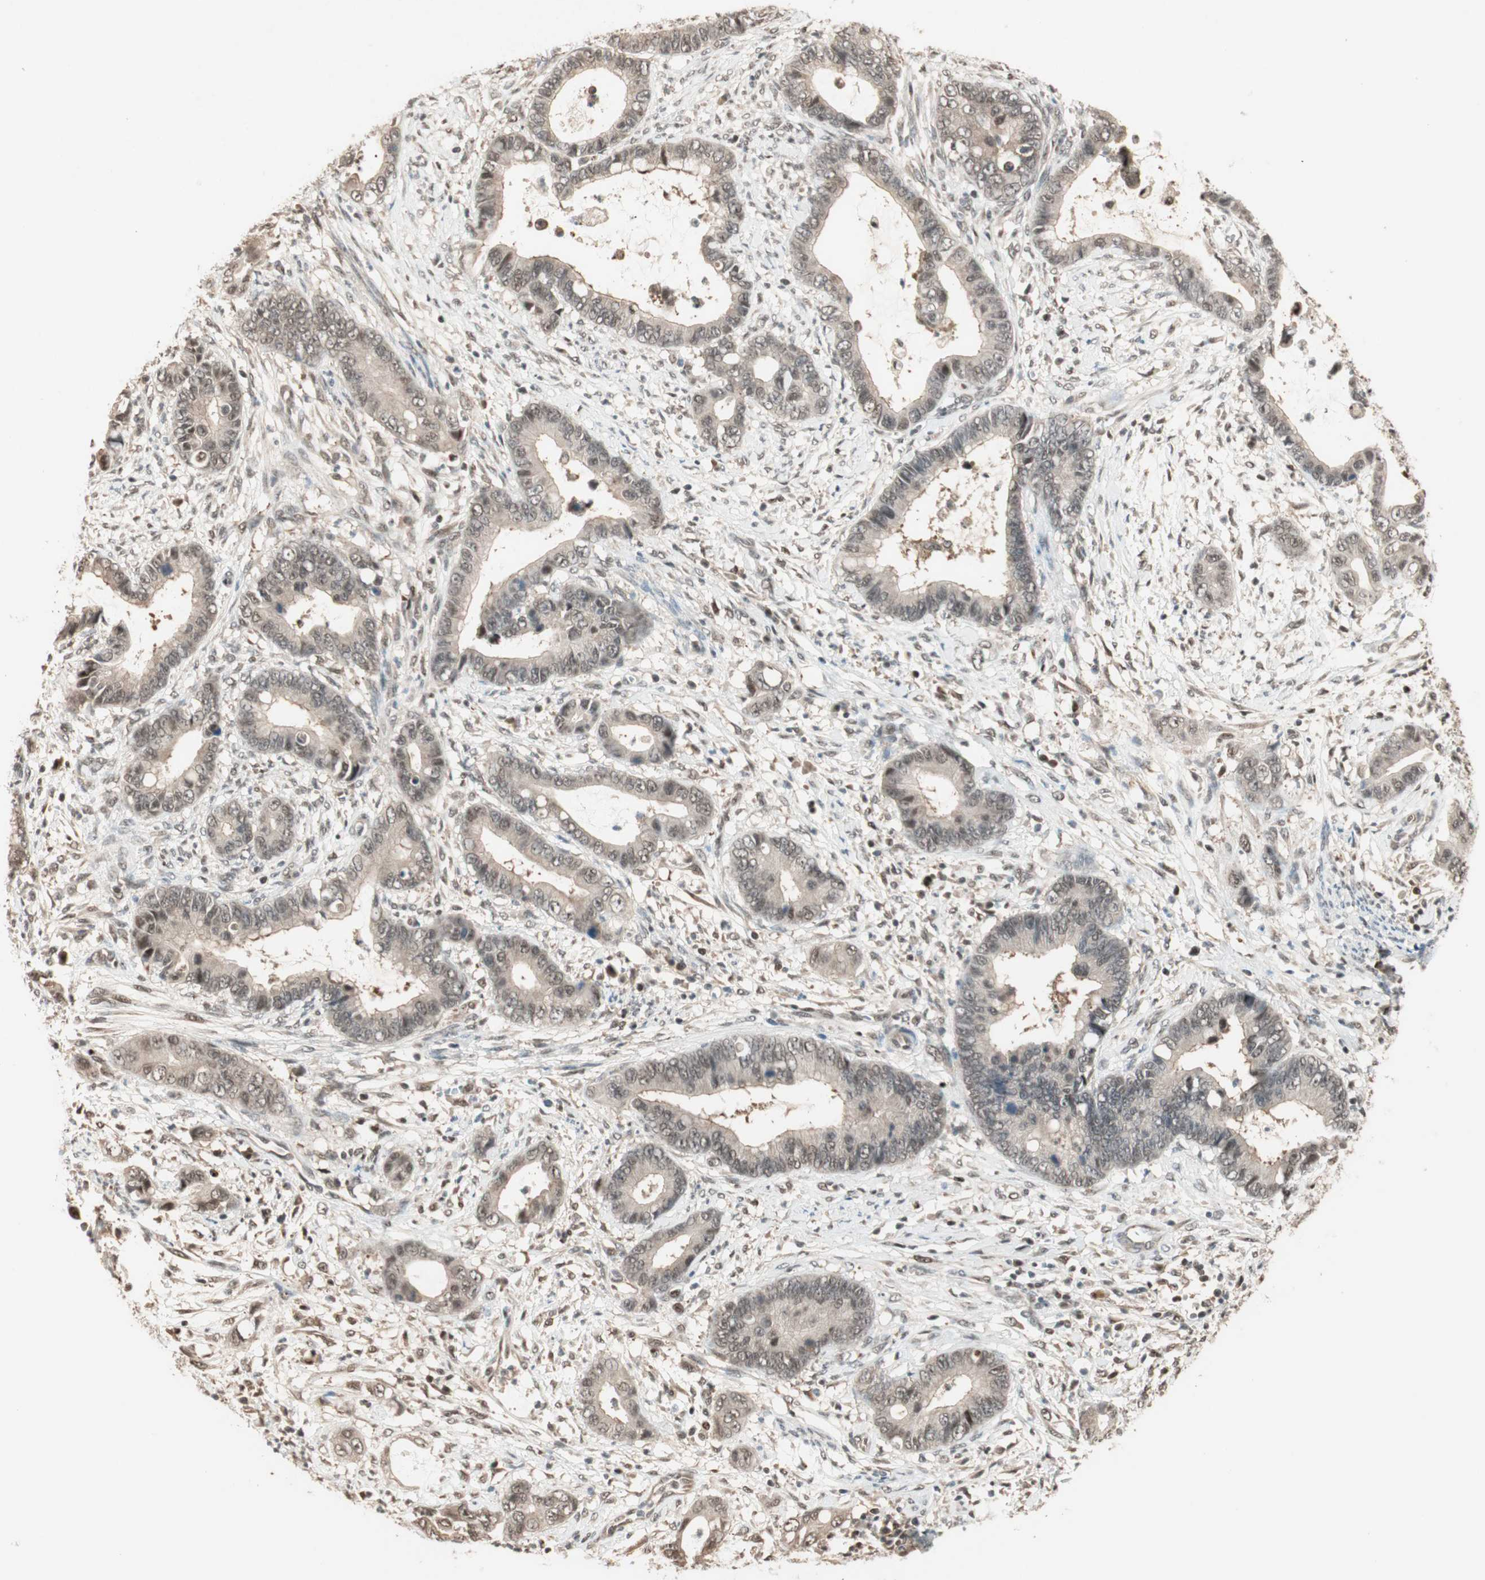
{"staining": {"intensity": "weak", "quantity": ">75%", "location": "cytoplasmic/membranous,nuclear"}, "tissue": "cervical cancer", "cell_type": "Tumor cells", "image_type": "cancer", "snomed": [{"axis": "morphology", "description": "Adenocarcinoma, NOS"}, {"axis": "topography", "description": "Cervix"}], "caption": "A brown stain labels weak cytoplasmic/membranous and nuclear staining of a protein in human cervical cancer (adenocarcinoma) tumor cells.", "gene": "ZNF701", "patient": {"sex": "female", "age": 44}}